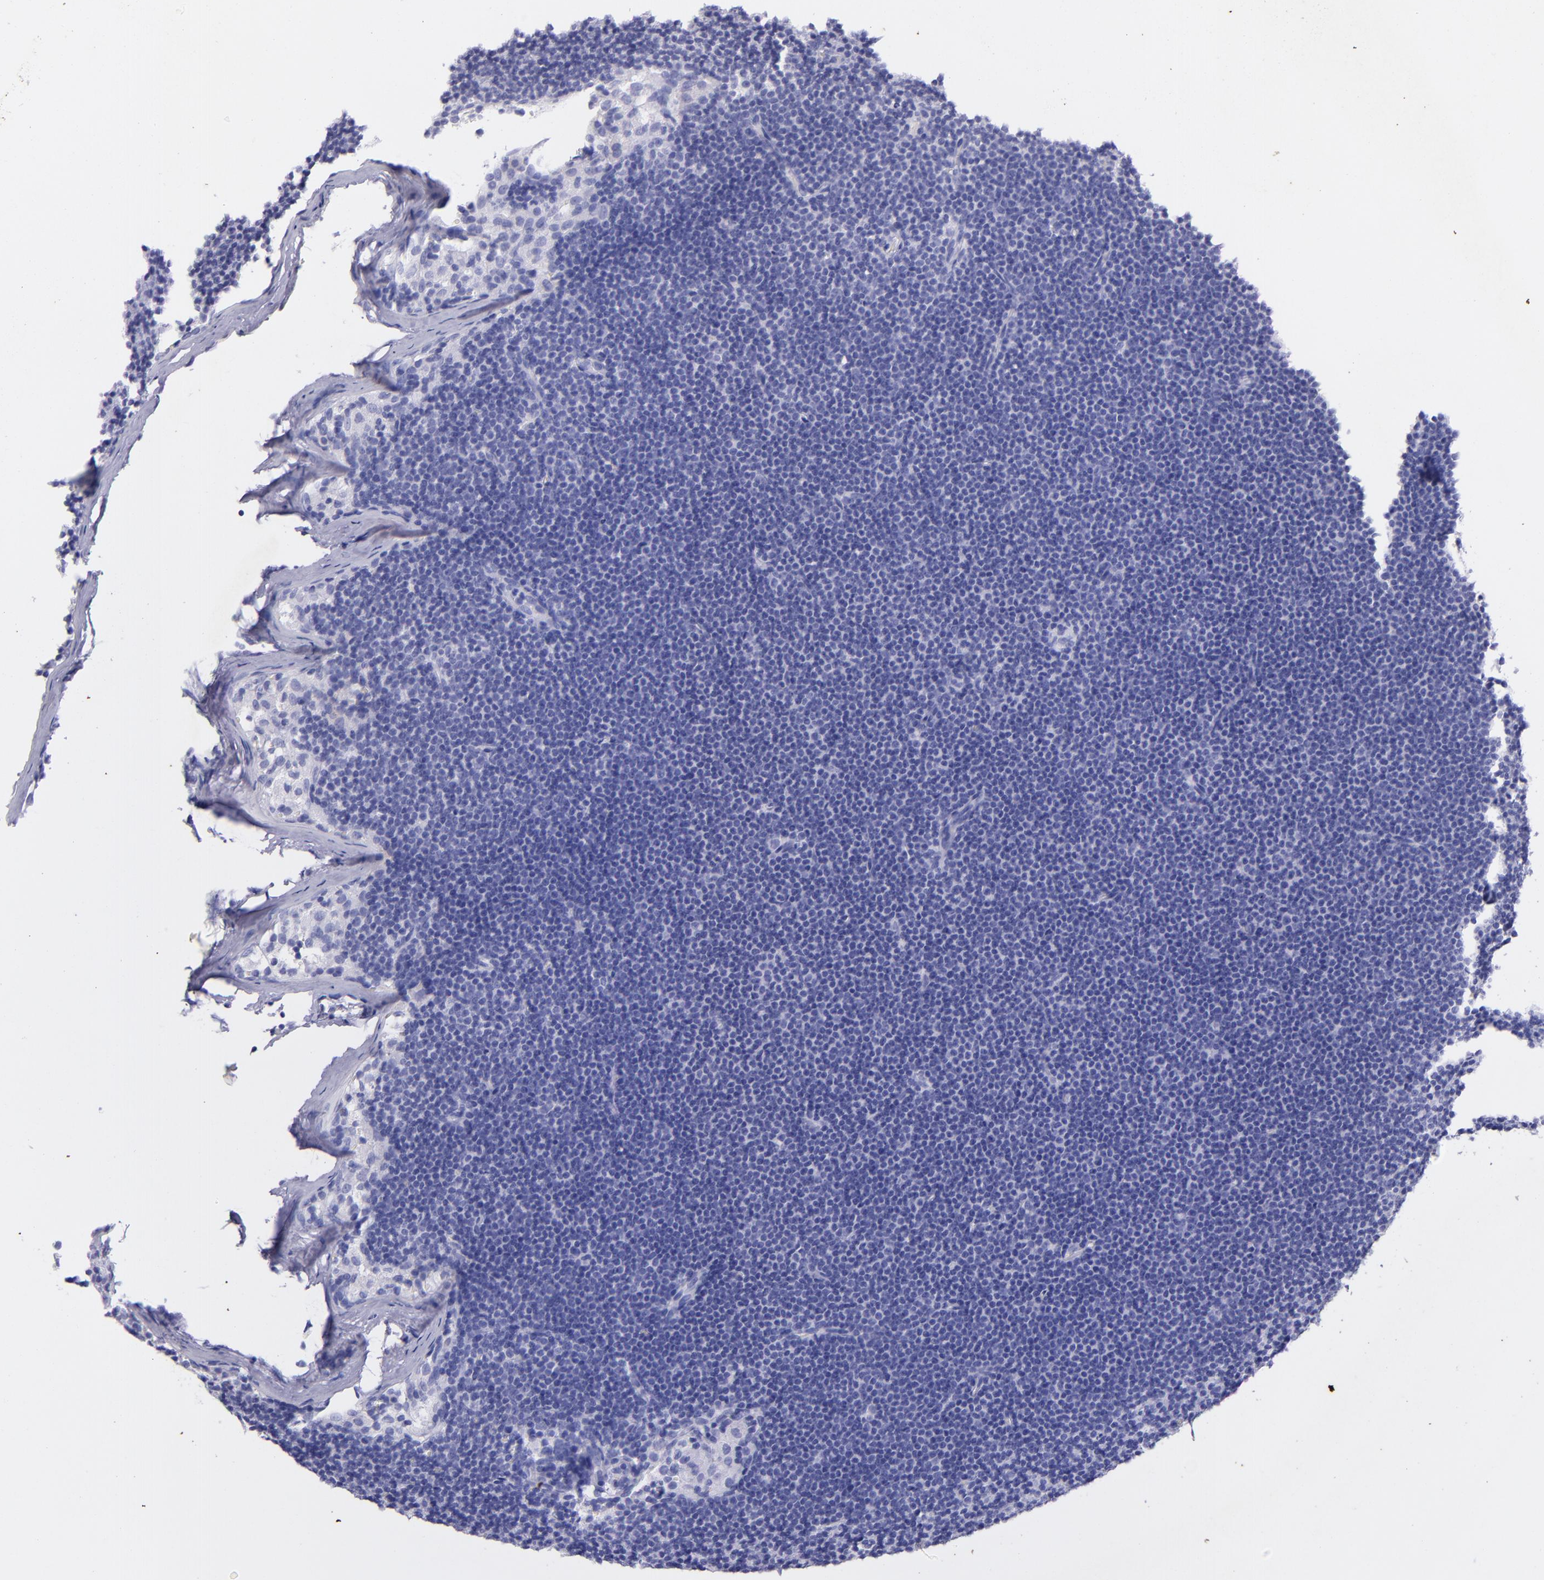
{"staining": {"intensity": "negative", "quantity": "none", "location": "none"}, "tissue": "lymphoma", "cell_type": "Tumor cells", "image_type": "cancer", "snomed": [{"axis": "morphology", "description": "Malignant lymphoma, non-Hodgkin's type, Low grade"}, {"axis": "topography", "description": "Lymph node"}], "caption": "The photomicrograph demonstrates no staining of tumor cells in lymphoma.", "gene": "UCHL1", "patient": {"sex": "female", "age": 73}}